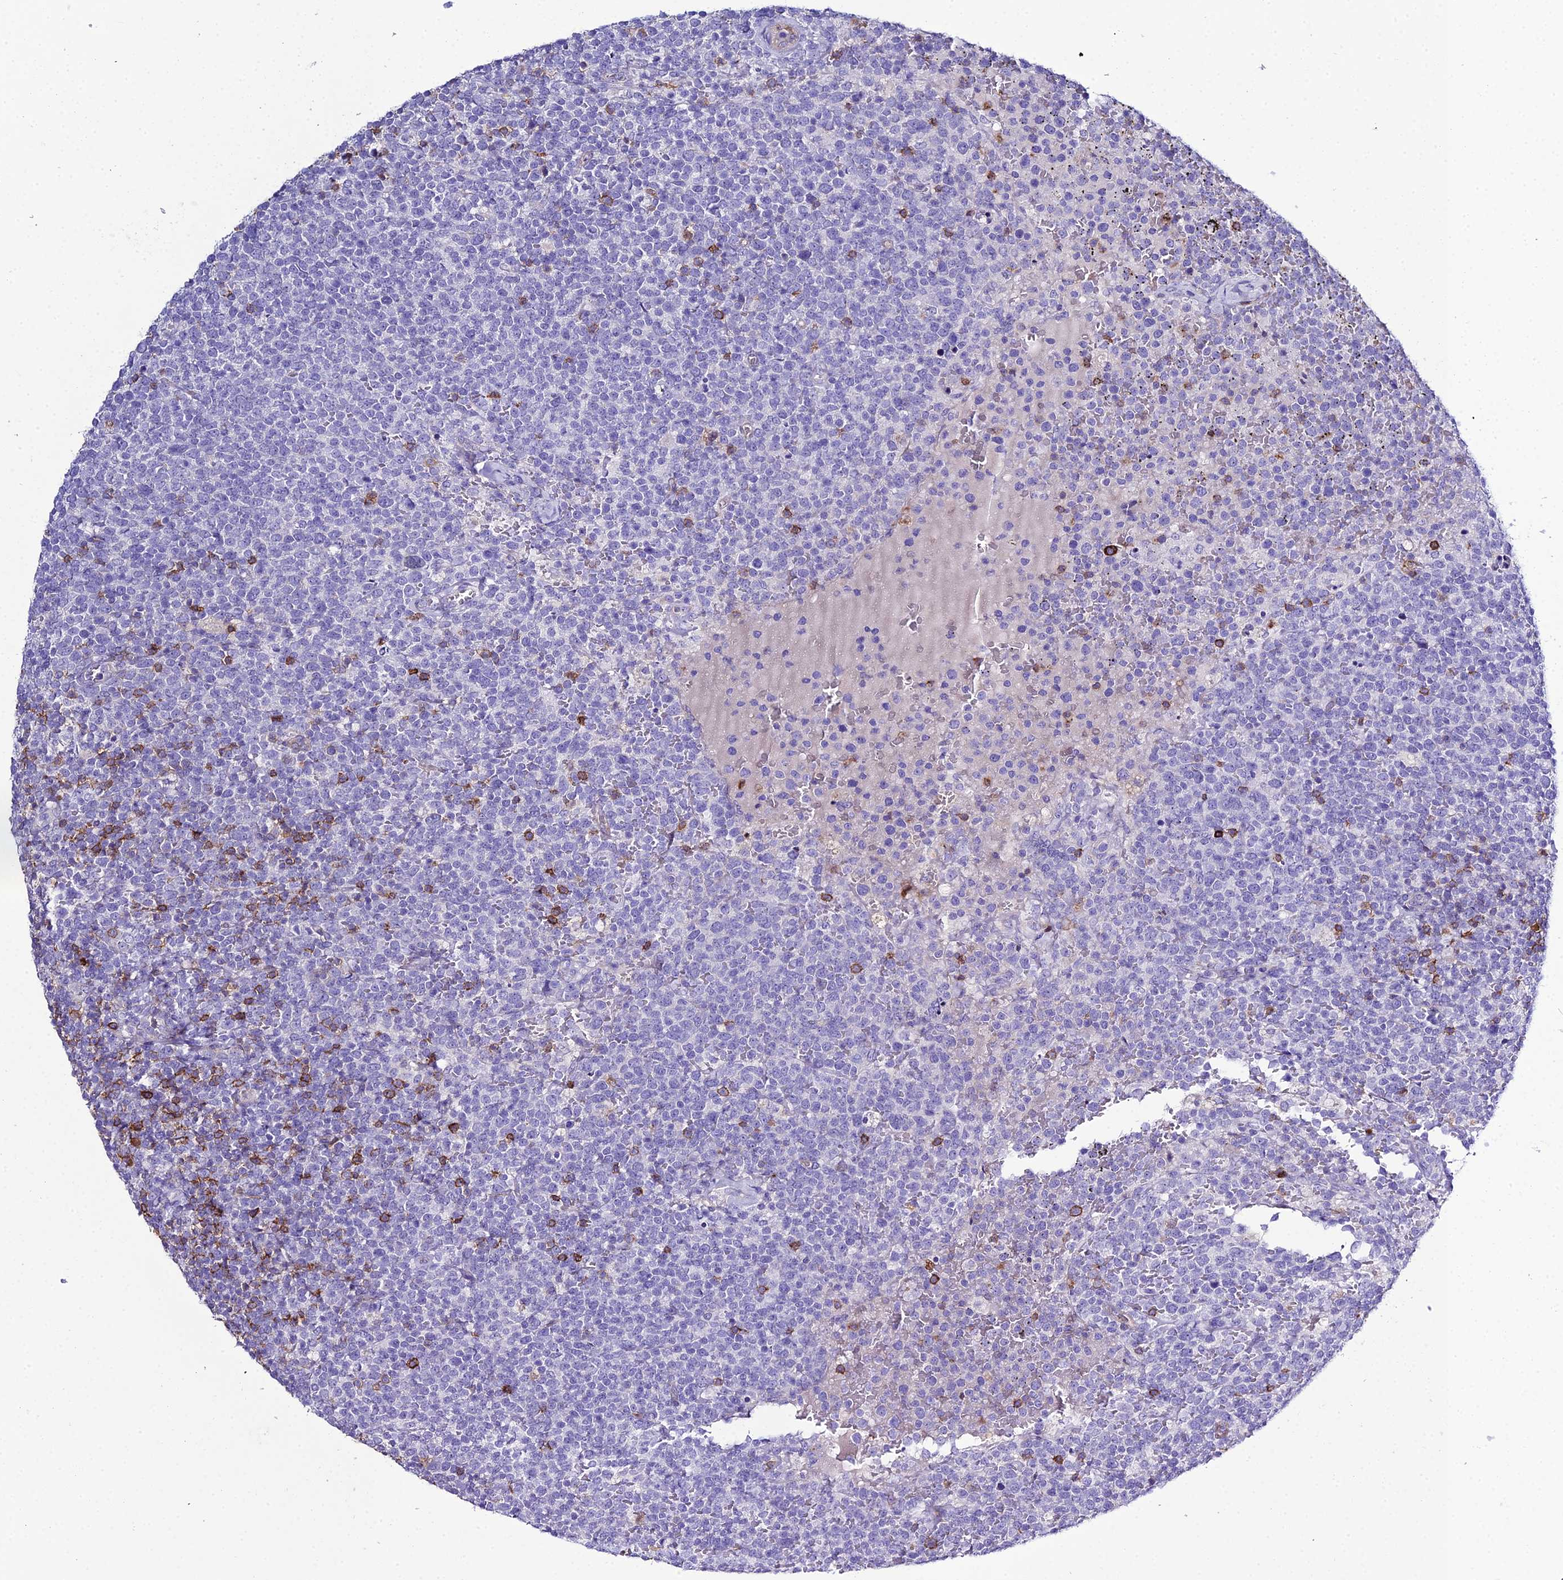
{"staining": {"intensity": "negative", "quantity": "none", "location": "none"}, "tissue": "lymphoma", "cell_type": "Tumor cells", "image_type": "cancer", "snomed": [{"axis": "morphology", "description": "Malignant lymphoma, non-Hodgkin's type, High grade"}, {"axis": "topography", "description": "Lymph node"}], "caption": "This is a micrograph of immunohistochemistry staining of malignant lymphoma, non-Hodgkin's type (high-grade), which shows no positivity in tumor cells.", "gene": "OR1Q1", "patient": {"sex": "male", "age": 61}}